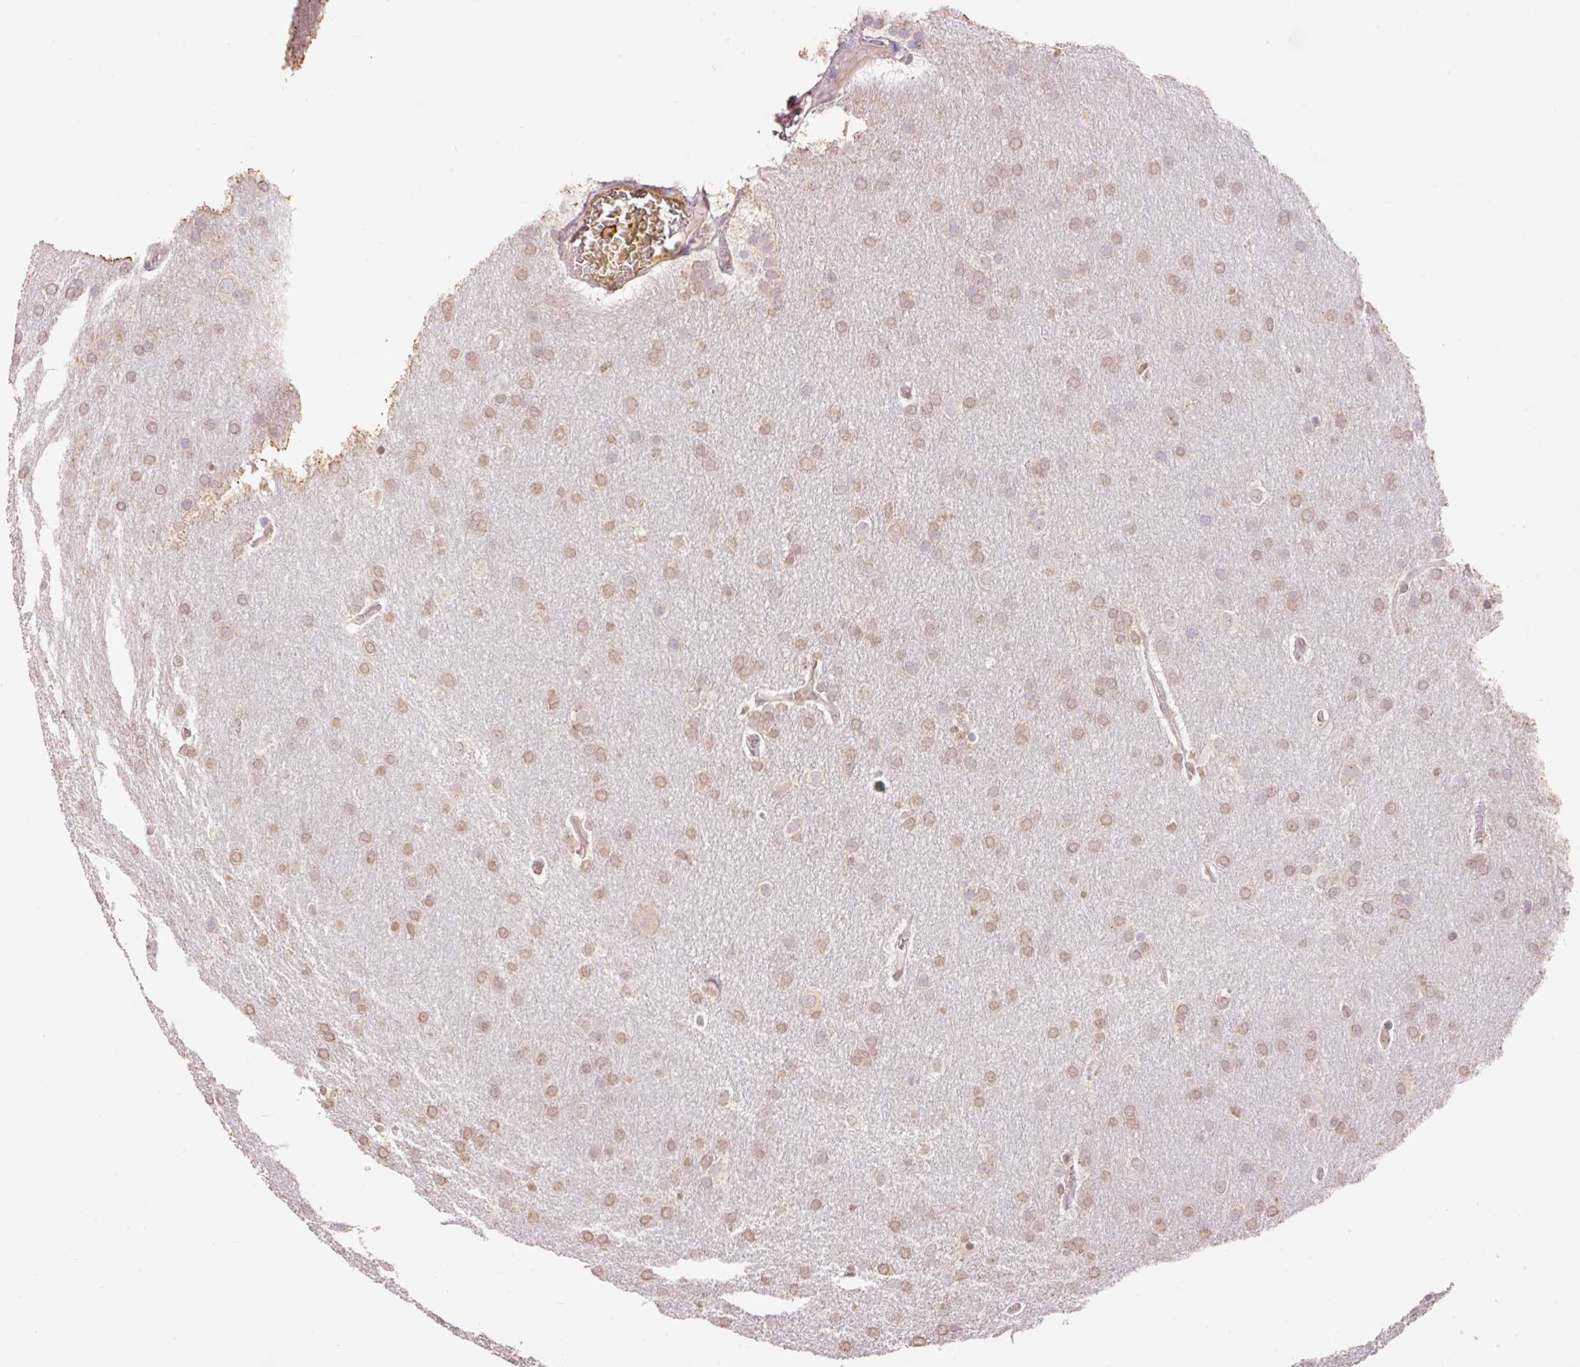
{"staining": {"intensity": "moderate", "quantity": ">75%", "location": "nuclear"}, "tissue": "glioma", "cell_type": "Tumor cells", "image_type": "cancer", "snomed": [{"axis": "morphology", "description": "Glioma, malignant, Low grade"}, {"axis": "topography", "description": "Brain"}], "caption": "Immunohistochemistry of human malignant low-grade glioma exhibits medium levels of moderate nuclear expression in about >75% of tumor cells.", "gene": "PNPLA5", "patient": {"sex": "female", "age": 32}}